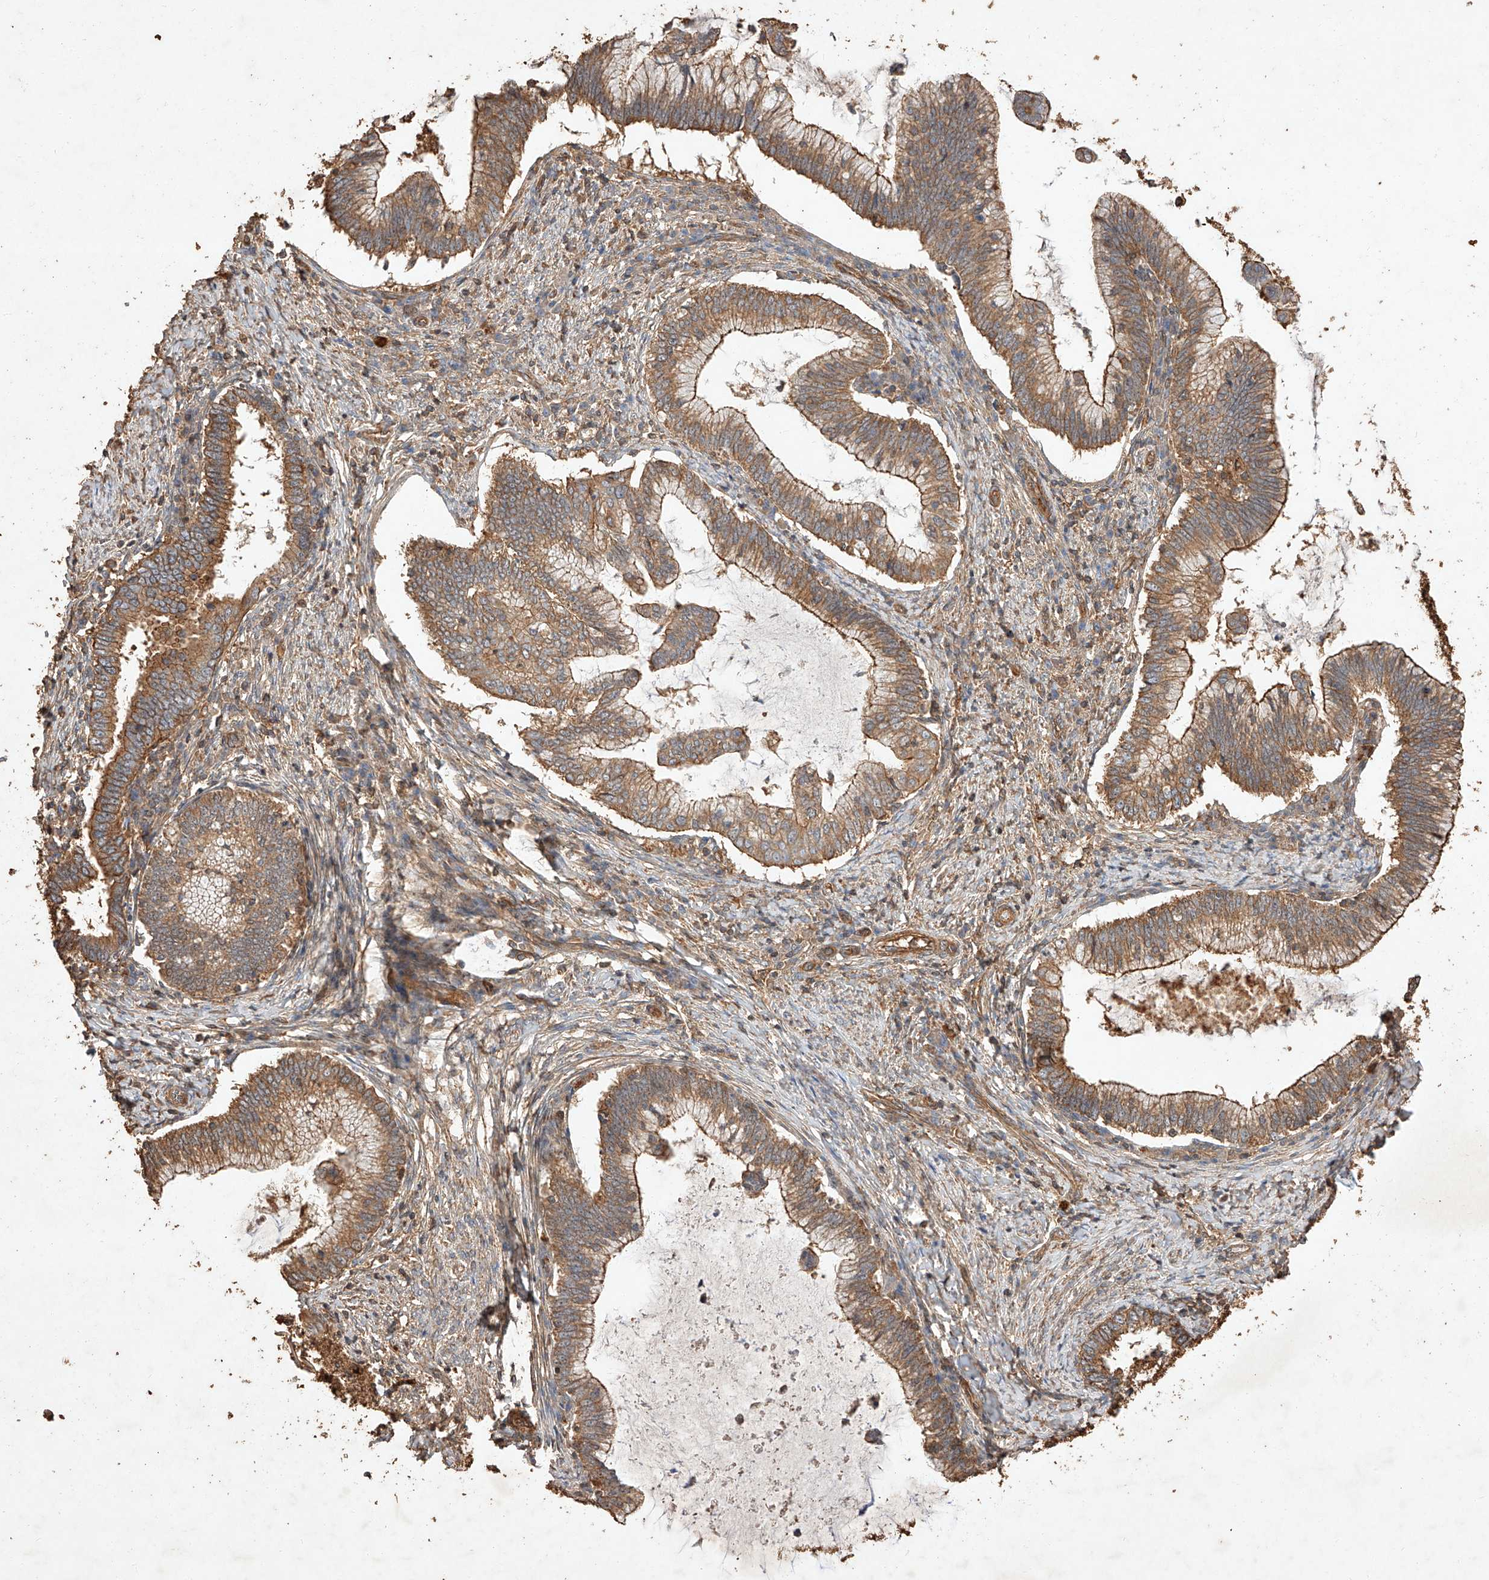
{"staining": {"intensity": "moderate", "quantity": ">75%", "location": "cytoplasmic/membranous"}, "tissue": "cervical cancer", "cell_type": "Tumor cells", "image_type": "cancer", "snomed": [{"axis": "morphology", "description": "Adenocarcinoma, NOS"}, {"axis": "topography", "description": "Cervix"}], "caption": "The photomicrograph exhibits immunohistochemical staining of adenocarcinoma (cervical). There is moderate cytoplasmic/membranous expression is appreciated in about >75% of tumor cells. Nuclei are stained in blue.", "gene": "GHDC", "patient": {"sex": "female", "age": 36}}